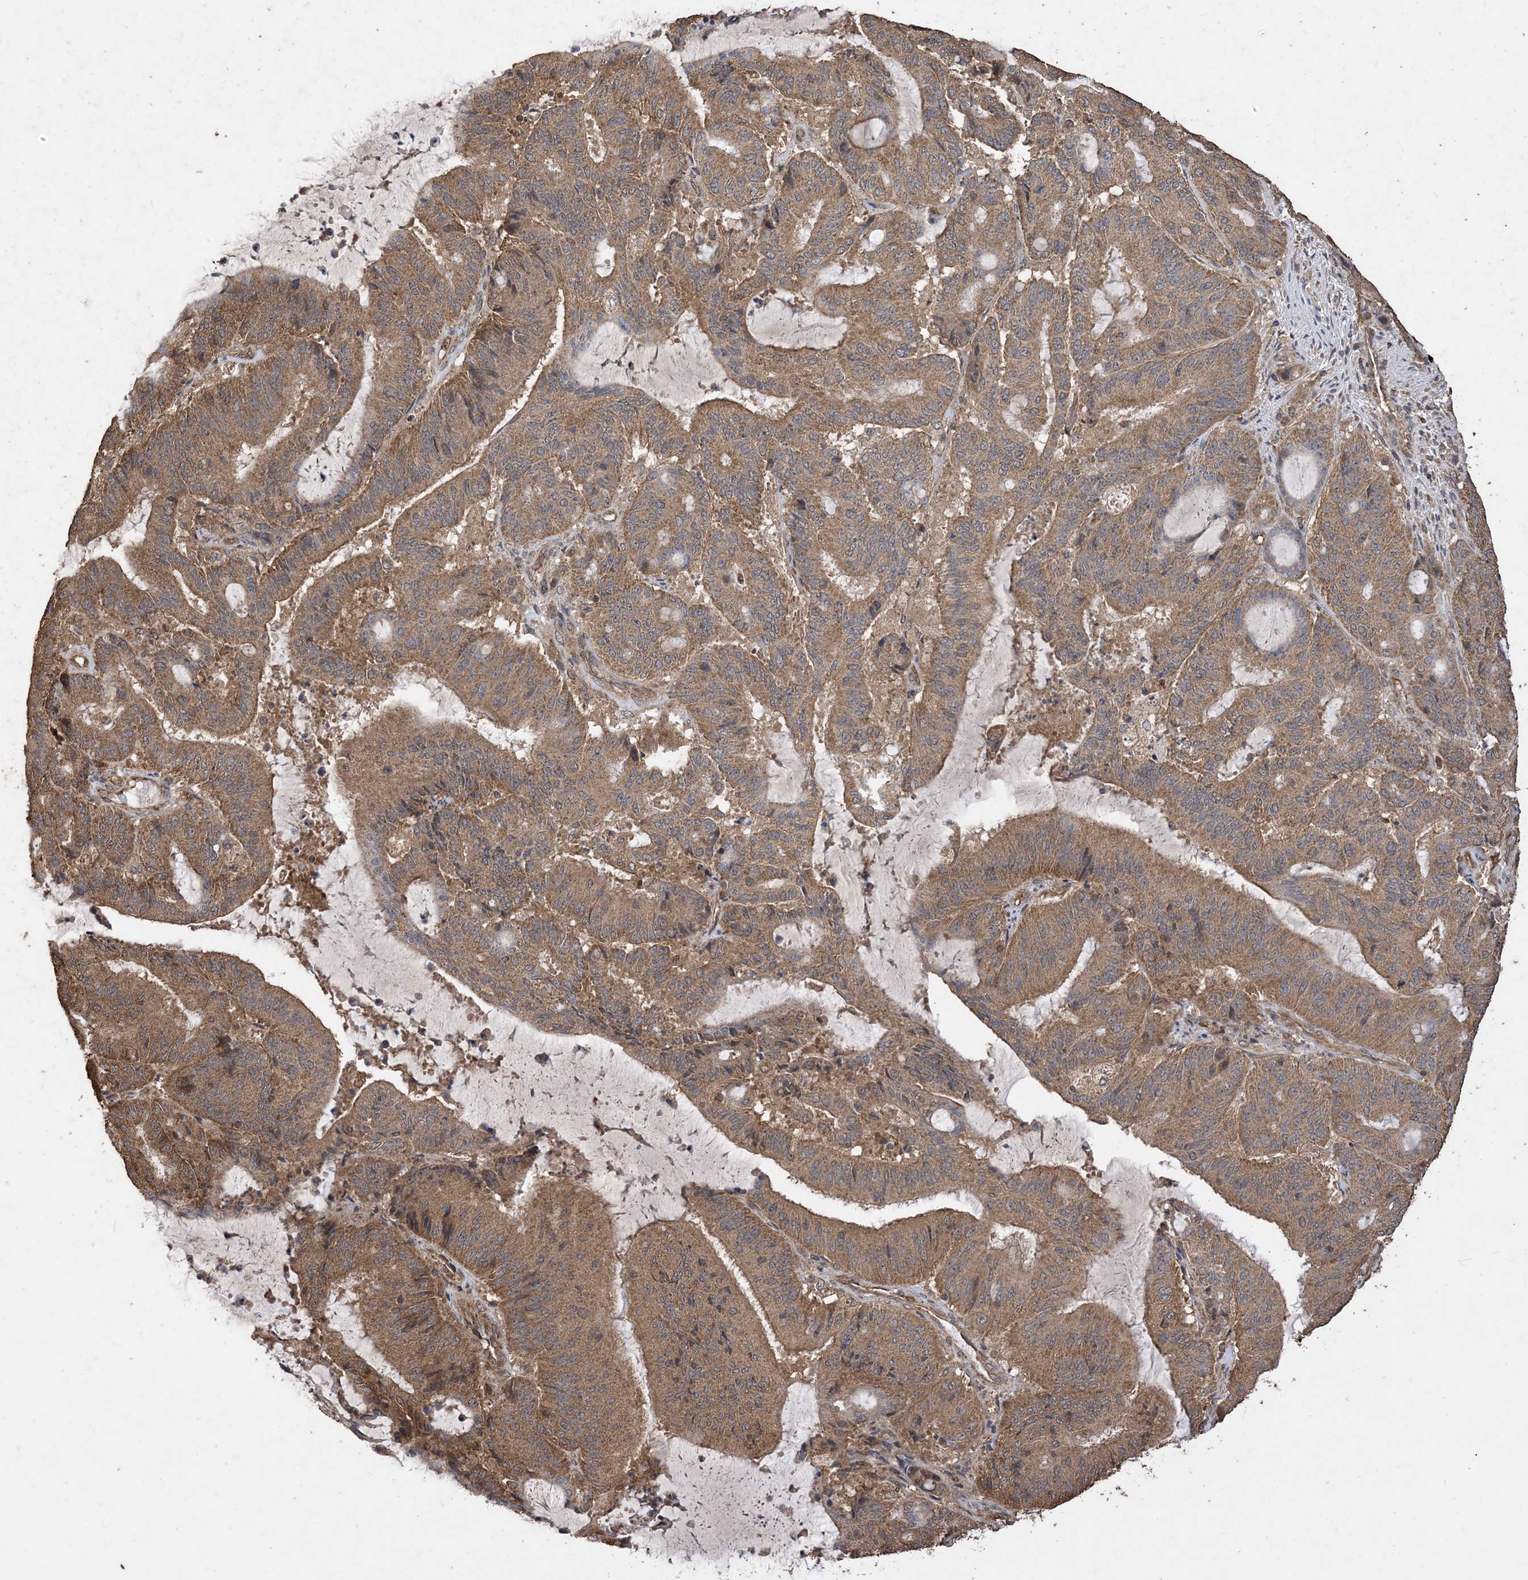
{"staining": {"intensity": "moderate", "quantity": ">75%", "location": "cytoplasmic/membranous"}, "tissue": "liver cancer", "cell_type": "Tumor cells", "image_type": "cancer", "snomed": [{"axis": "morphology", "description": "Normal tissue, NOS"}, {"axis": "morphology", "description": "Cholangiocarcinoma"}, {"axis": "topography", "description": "Liver"}, {"axis": "topography", "description": "Peripheral nerve tissue"}], "caption": "Cholangiocarcinoma (liver) stained with DAB immunohistochemistry (IHC) demonstrates medium levels of moderate cytoplasmic/membranous positivity in about >75% of tumor cells. (Stains: DAB (3,3'-diaminobenzidine) in brown, nuclei in blue, Microscopy: brightfield microscopy at high magnification).", "gene": "ZKSCAN5", "patient": {"sex": "female", "age": 73}}